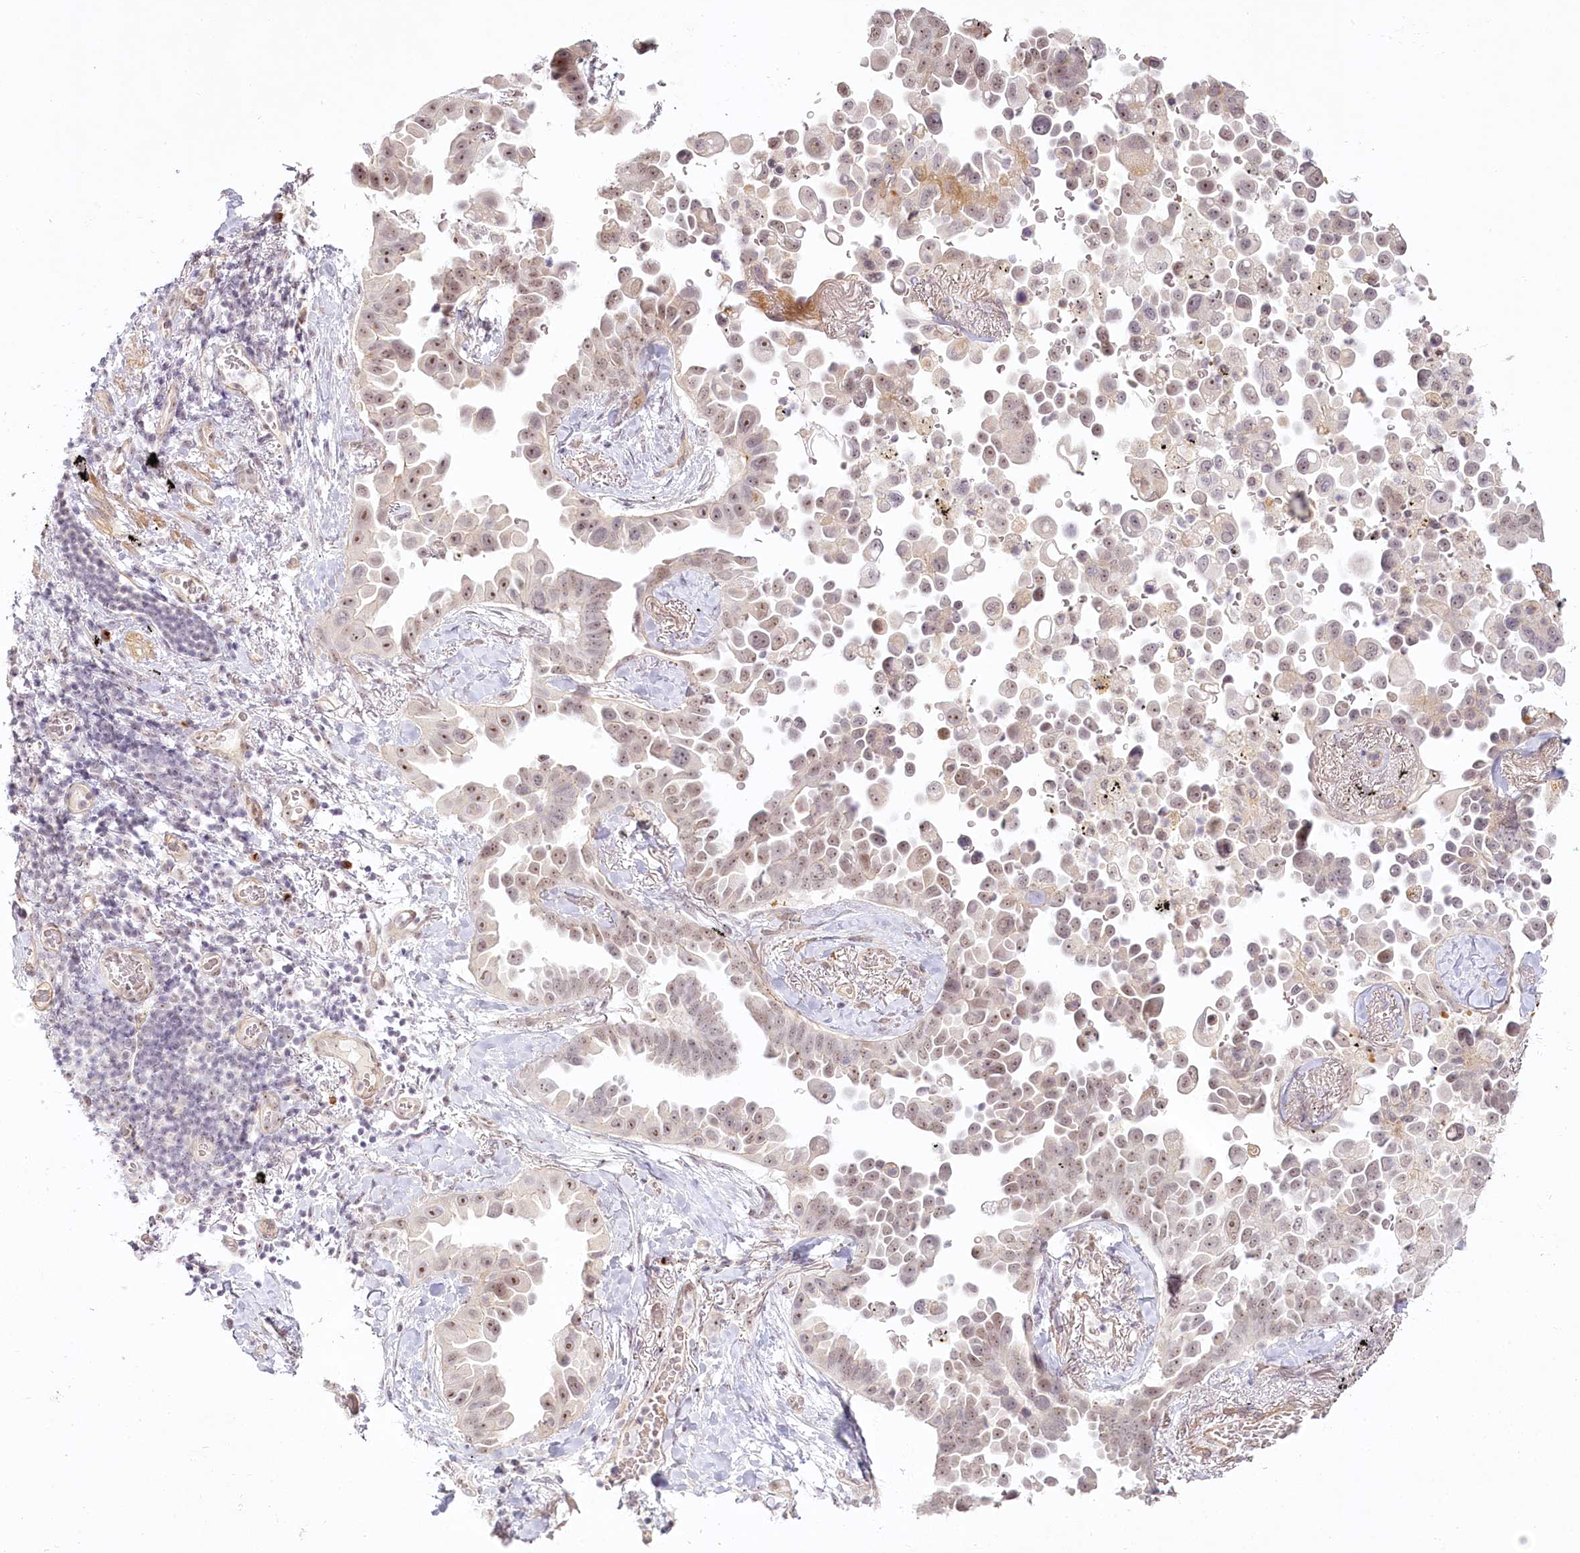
{"staining": {"intensity": "weak", "quantity": "25%-75%", "location": "nuclear"}, "tissue": "lung cancer", "cell_type": "Tumor cells", "image_type": "cancer", "snomed": [{"axis": "morphology", "description": "Adenocarcinoma, NOS"}, {"axis": "topography", "description": "Lung"}], "caption": "Tumor cells demonstrate low levels of weak nuclear staining in about 25%-75% of cells in adenocarcinoma (lung). The protein is stained brown, and the nuclei are stained in blue (DAB (3,3'-diaminobenzidine) IHC with brightfield microscopy, high magnification).", "gene": "EXOSC7", "patient": {"sex": "female", "age": 67}}